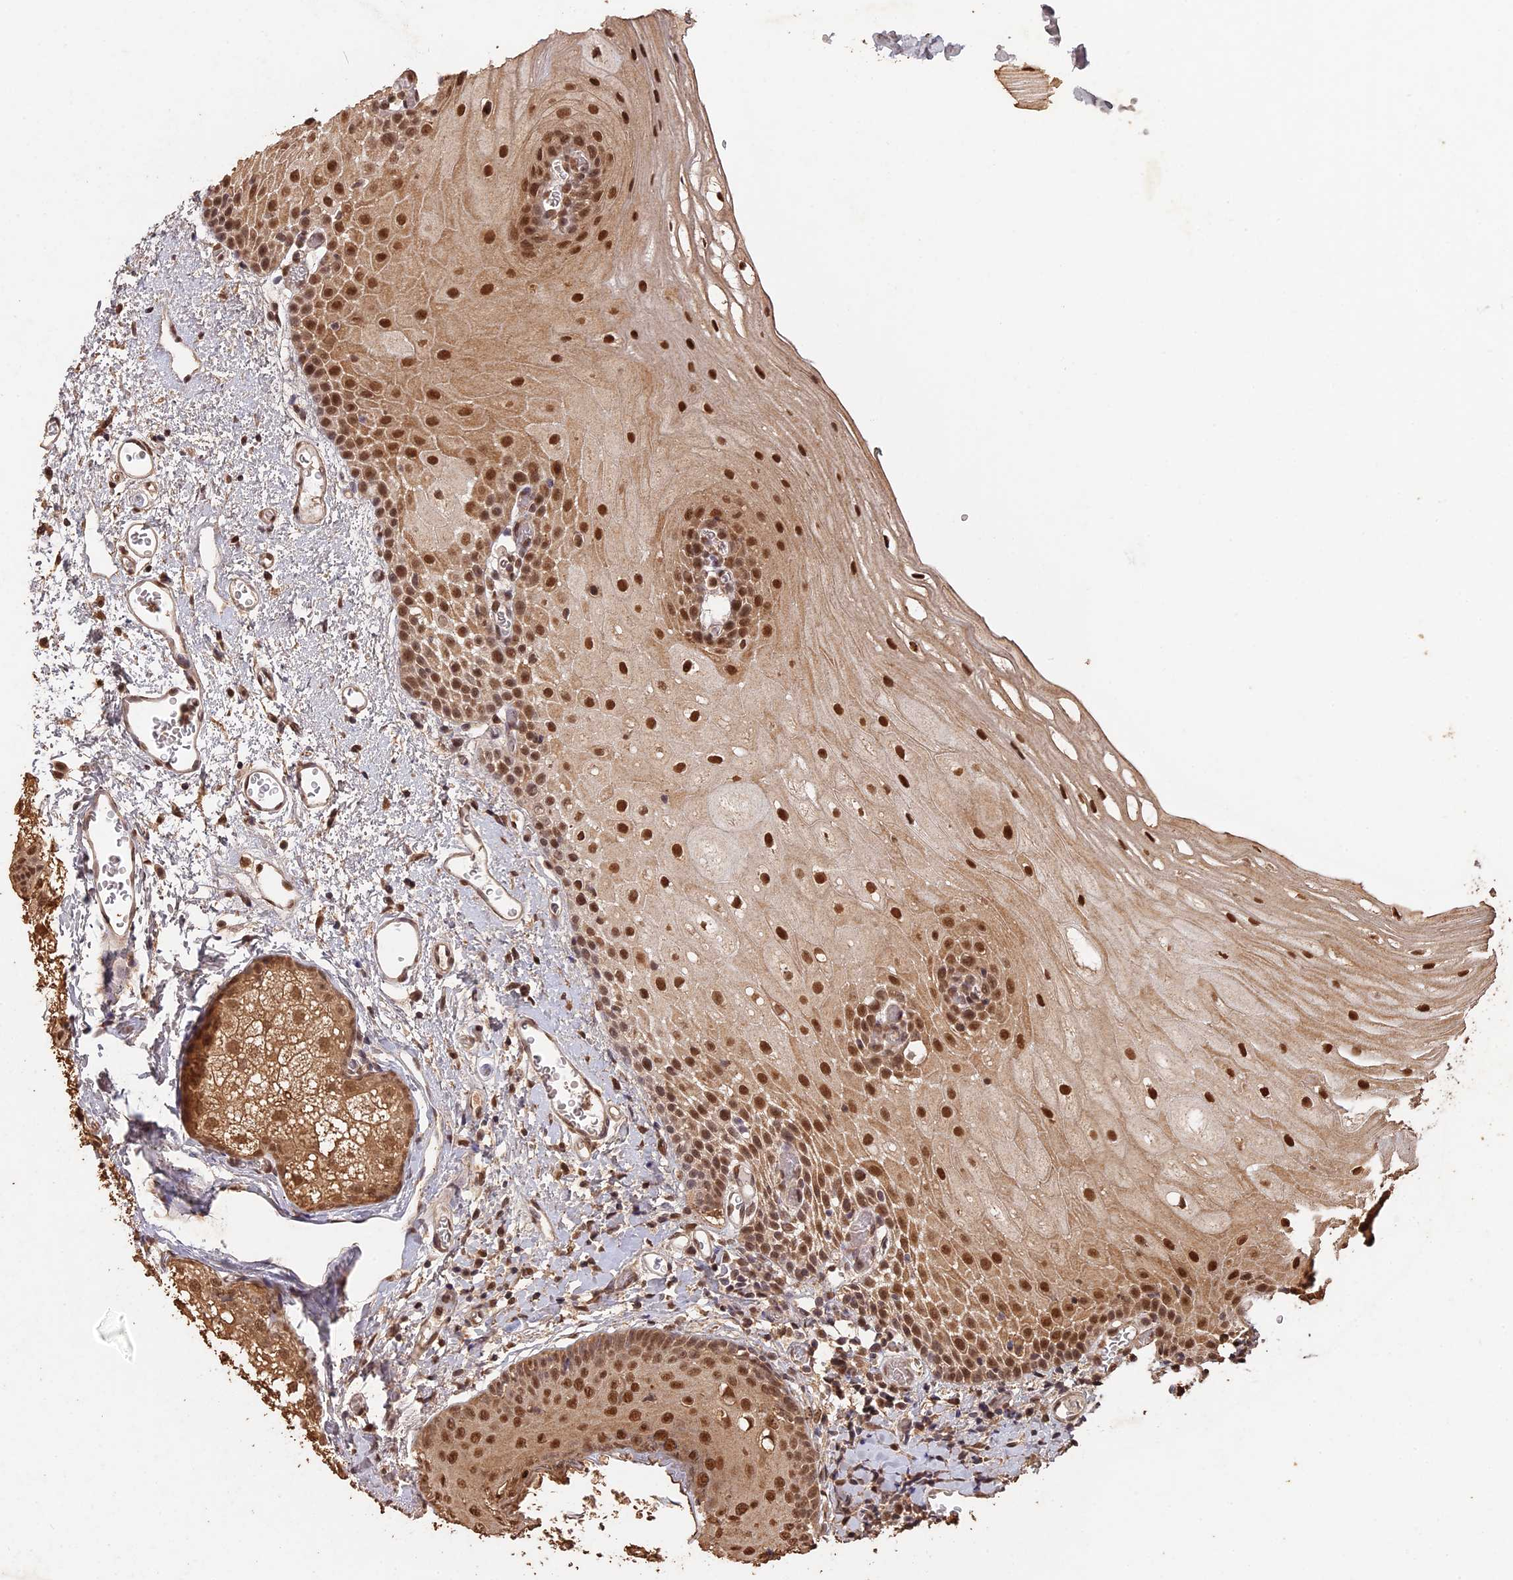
{"staining": {"intensity": "strong", "quantity": ">75%", "location": "nuclear"}, "tissue": "oral mucosa", "cell_type": "Squamous epithelial cells", "image_type": "normal", "snomed": [{"axis": "morphology", "description": "Normal tissue, NOS"}, {"axis": "morphology", "description": "Squamous cell carcinoma, NOS"}, {"axis": "topography", "description": "Oral tissue"}, {"axis": "topography", "description": "Head-Neck"}], "caption": "Immunohistochemistry photomicrograph of benign oral mucosa stained for a protein (brown), which displays high levels of strong nuclear positivity in about >75% of squamous epithelial cells.", "gene": "PSMC6", "patient": {"sex": "female", "age": 70}}